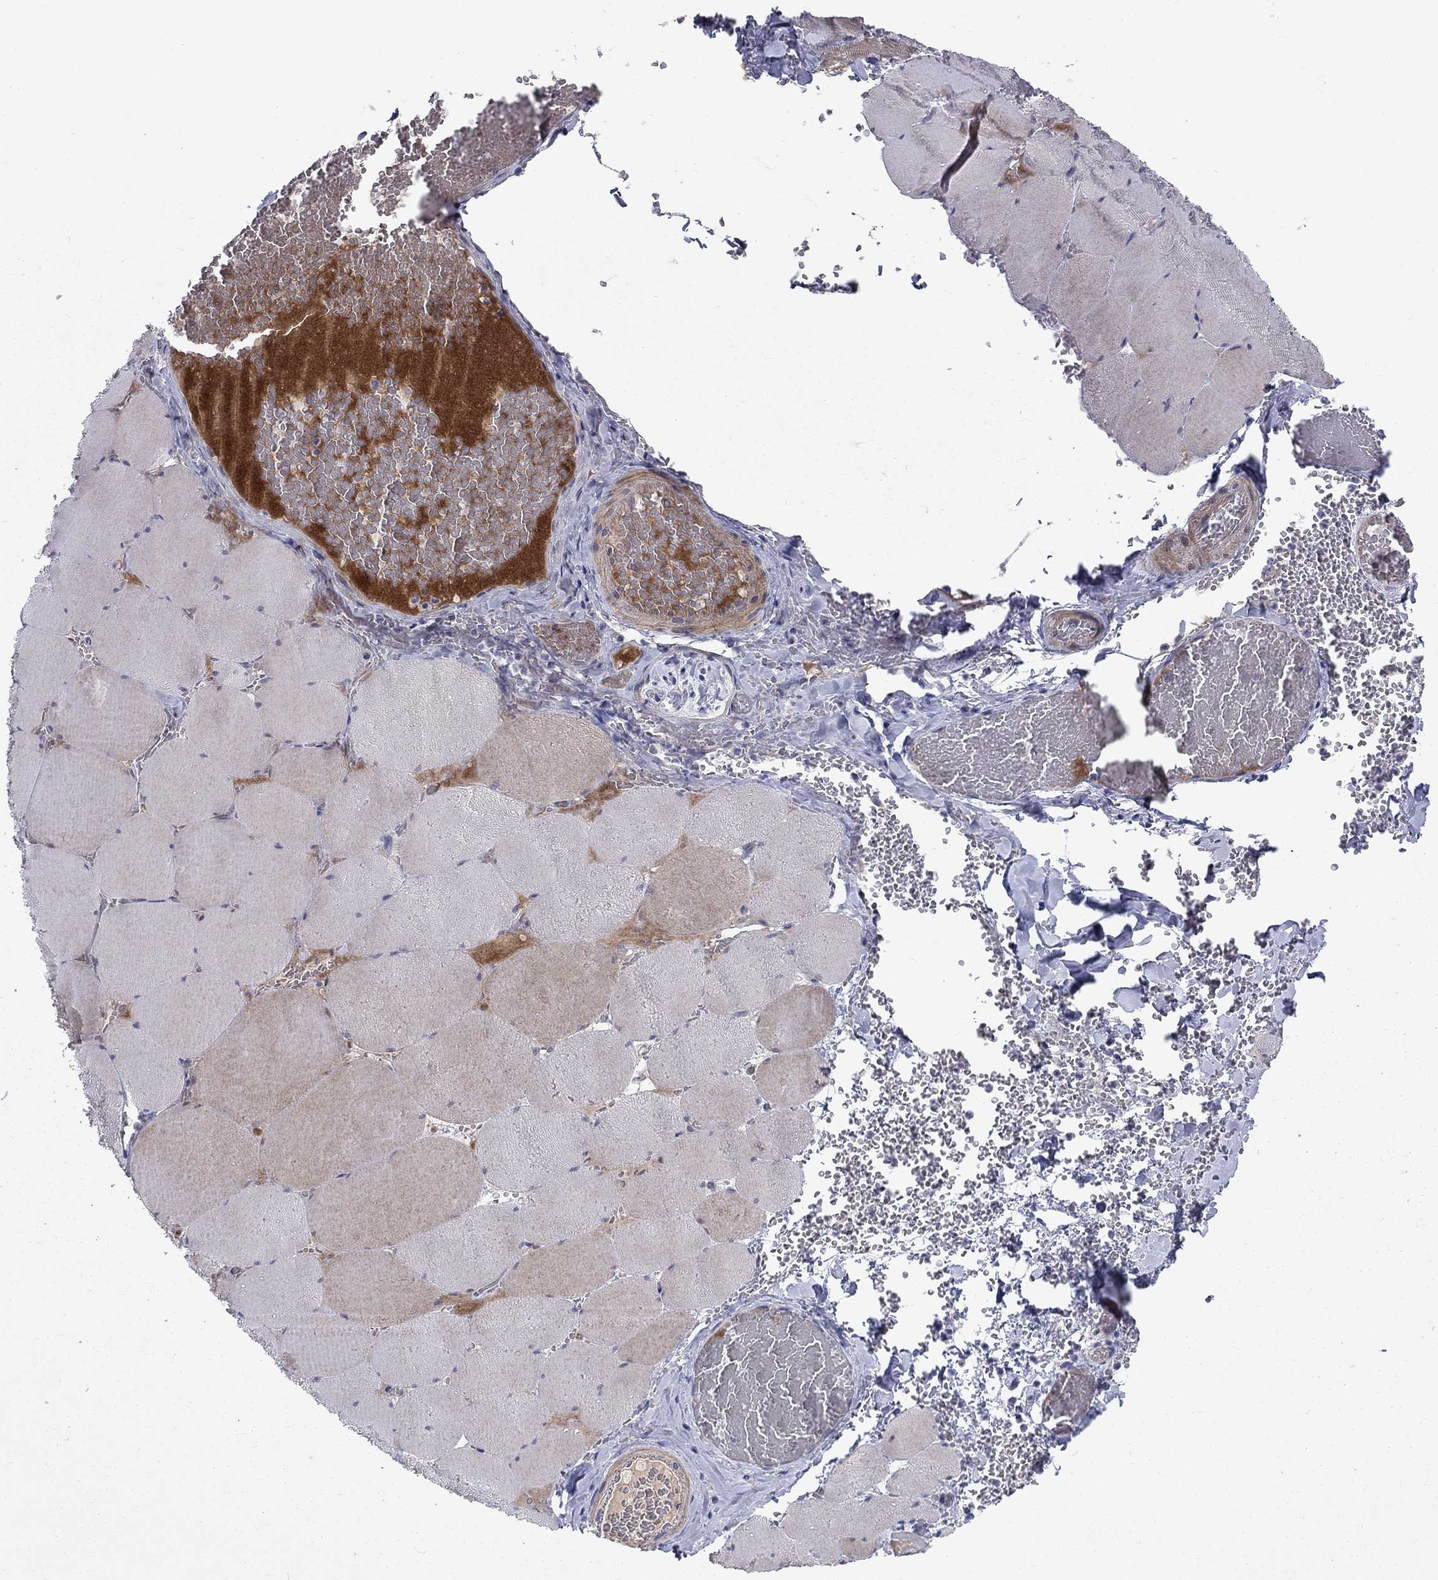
{"staining": {"intensity": "moderate", "quantity": "<25%", "location": "cytoplasmic/membranous"}, "tissue": "skeletal muscle", "cell_type": "Myocytes", "image_type": "normal", "snomed": [{"axis": "morphology", "description": "Normal tissue, NOS"}, {"axis": "morphology", "description": "Malignant melanoma, Metastatic site"}, {"axis": "topography", "description": "Skeletal muscle"}], "caption": "IHC histopathology image of unremarkable skeletal muscle: skeletal muscle stained using immunohistochemistry (IHC) exhibits low levels of moderate protein expression localized specifically in the cytoplasmic/membranous of myocytes, appearing as a cytoplasmic/membranous brown color.", "gene": "SLC1A1", "patient": {"sex": "male", "age": 50}}